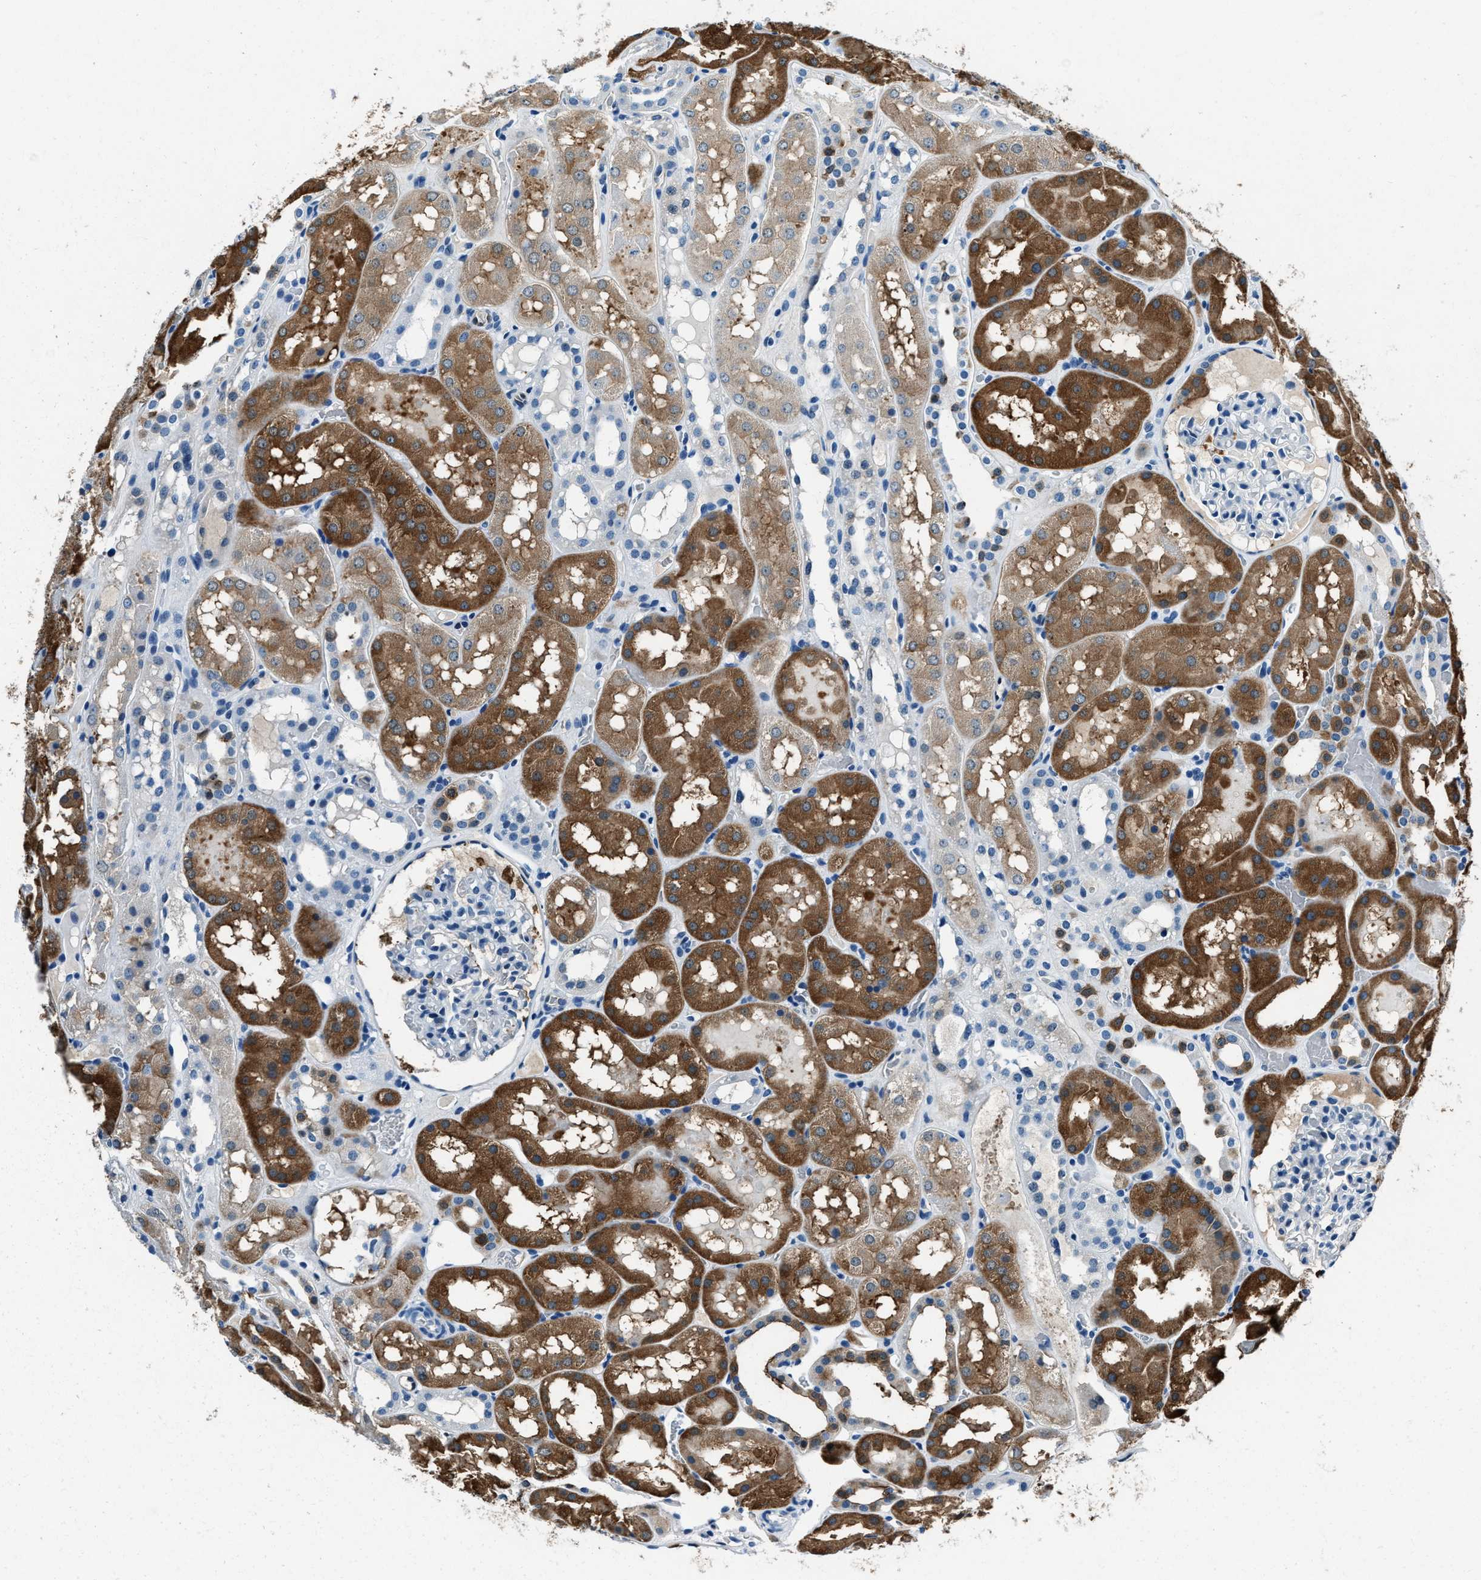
{"staining": {"intensity": "negative", "quantity": "none", "location": "none"}, "tissue": "kidney", "cell_type": "Cells in glomeruli", "image_type": "normal", "snomed": [{"axis": "morphology", "description": "Normal tissue, NOS"}, {"axis": "topography", "description": "Kidney"}, {"axis": "topography", "description": "Urinary bladder"}], "caption": "Immunohistochemistry of normal kidney reveals no staining in cells in glomeruli.", "gene": "PTPDC1", "patient": {"sex": "male", "age": 16}}